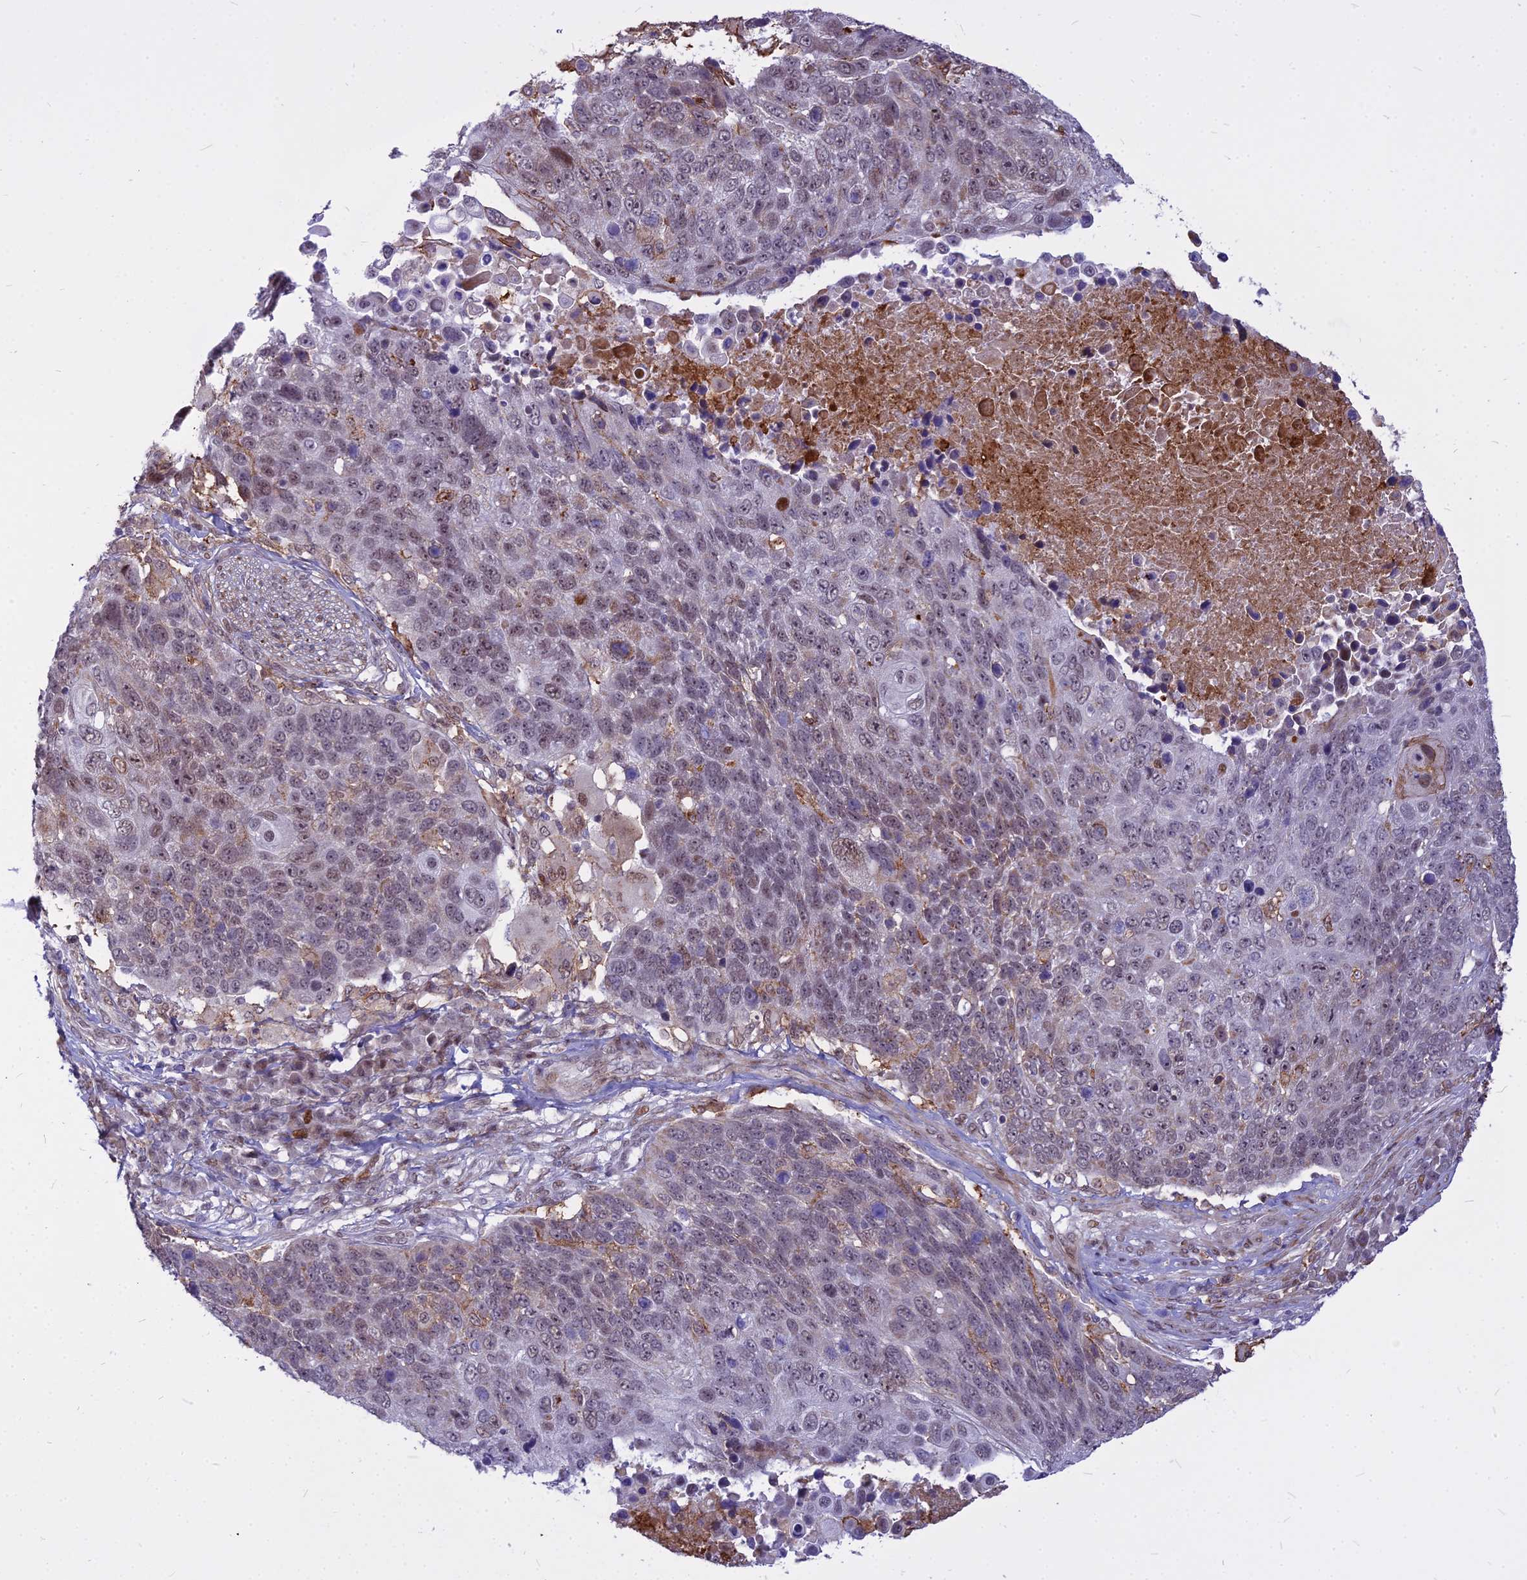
{"staining": {"intensity": "weak", "quantity": "<25%", "location": "nuclear"}, "tissue": "lung cancer", "cell_type": "Tumor cells", "image_type": "cancer", "snomed": [{"axis": "morphology", "description": "Normal tissue, NOS"}, {"axis": "morphology", "description": "Squamous cell carcinoma, NOS"}, {"axis": "topography", "description": "Lymph node"}, {"axis": "topography", "description": "Lung"}], "caption": "Immunohistochemical staining of human lung cancer demonstrates no significant positivity in tumor cells. (DAB immunohistochemistry (IHC) with hematoxylin counter stain).", "gene": "ALG10", "patient": {"sex": "male", "age": 66}}